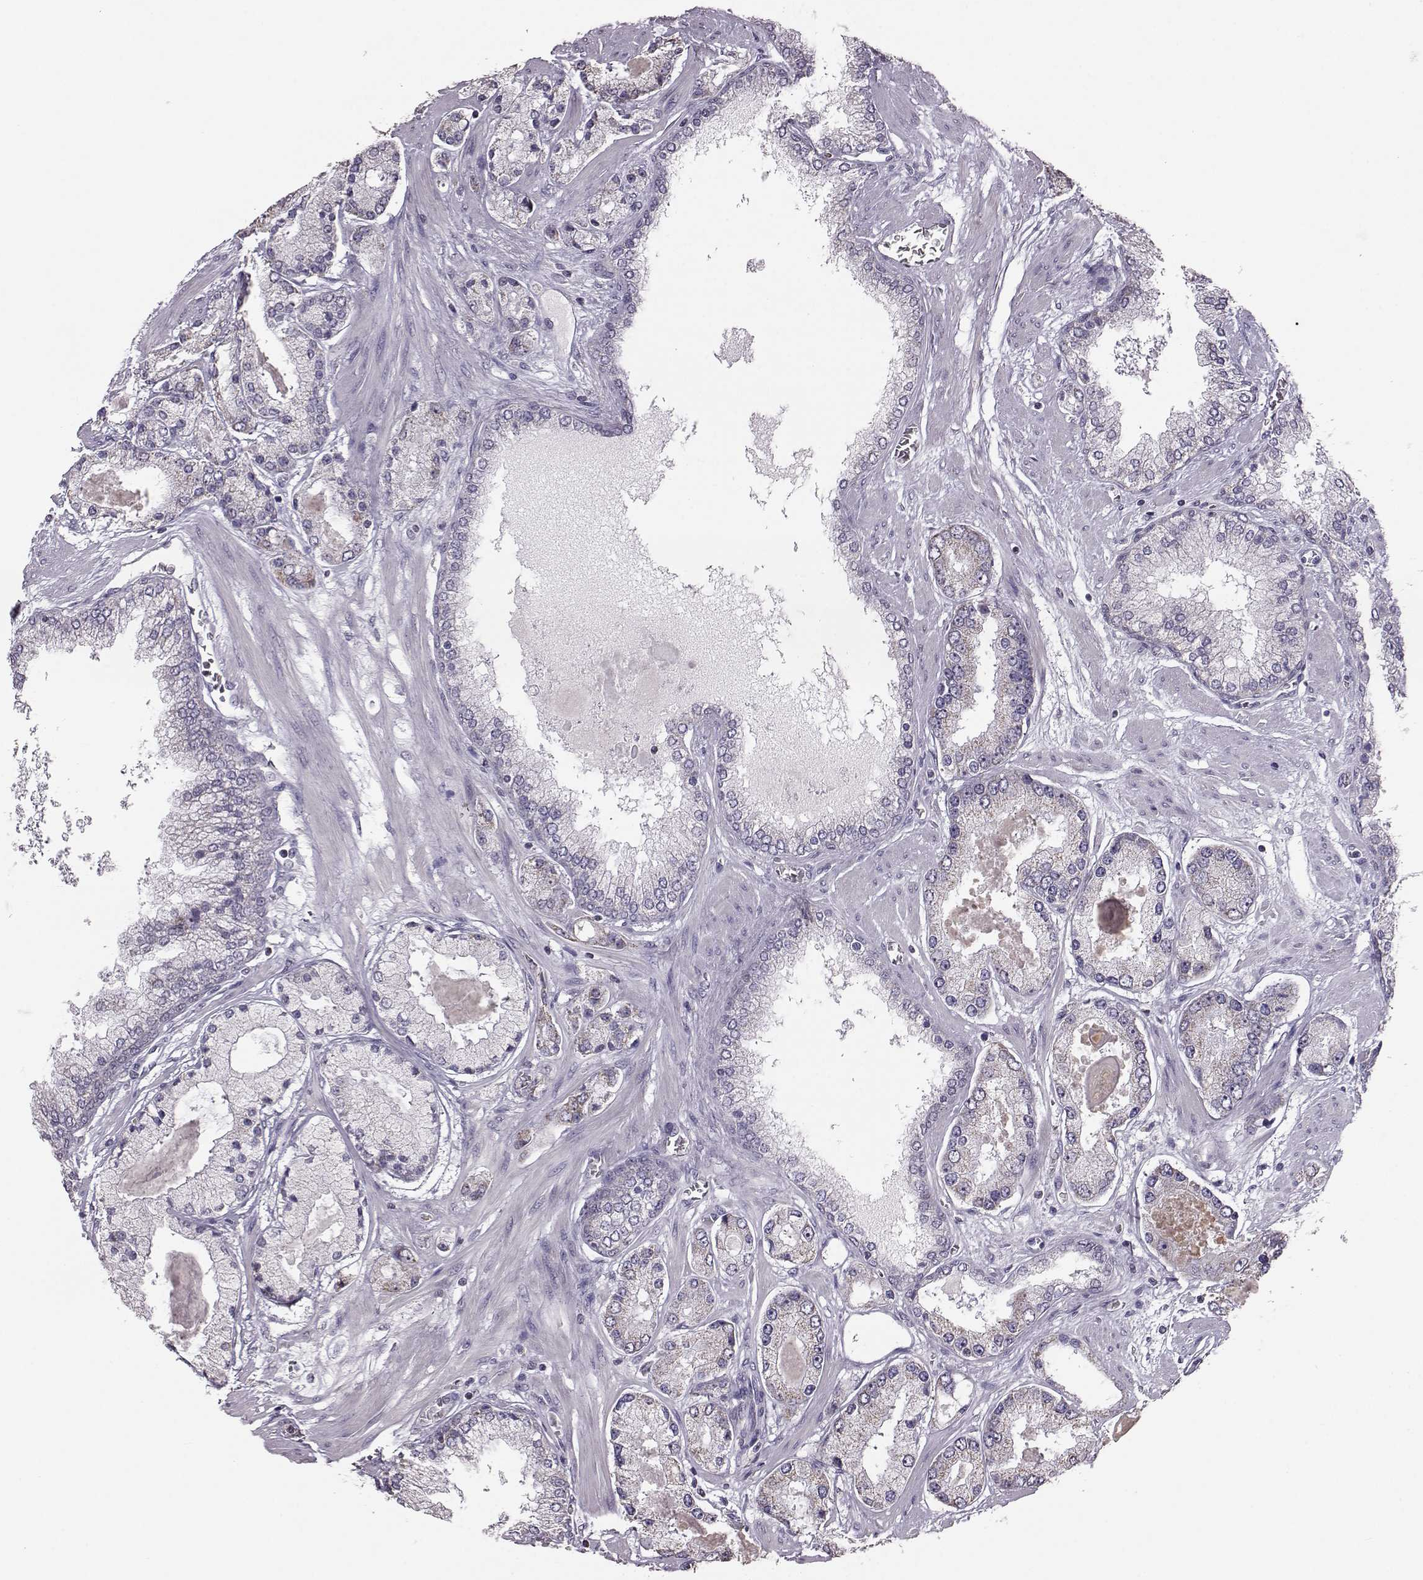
{"staining": {"intensity": "negative", "quantity": "none", "location": "none"}, "tissue": "prostate cancer", "cell_type": "Tumor cells", "image_type": "cancer", "snomed": [{"axis": "morphology", "description": "Adenocarcinoma, High grade"}, {"axis": "topography", "description": "Prostate"}], "caption": "A photomicrograph of human prostate cancer (adenocarcinoma (high-grade)) is negative for staining in tumor cells. (DAB (3,3'-diaminobenzidine) immunohistochemistry, high magnification).", "gene": "ALDH3A1", "patient": {"sex": "male", "age": 67}}